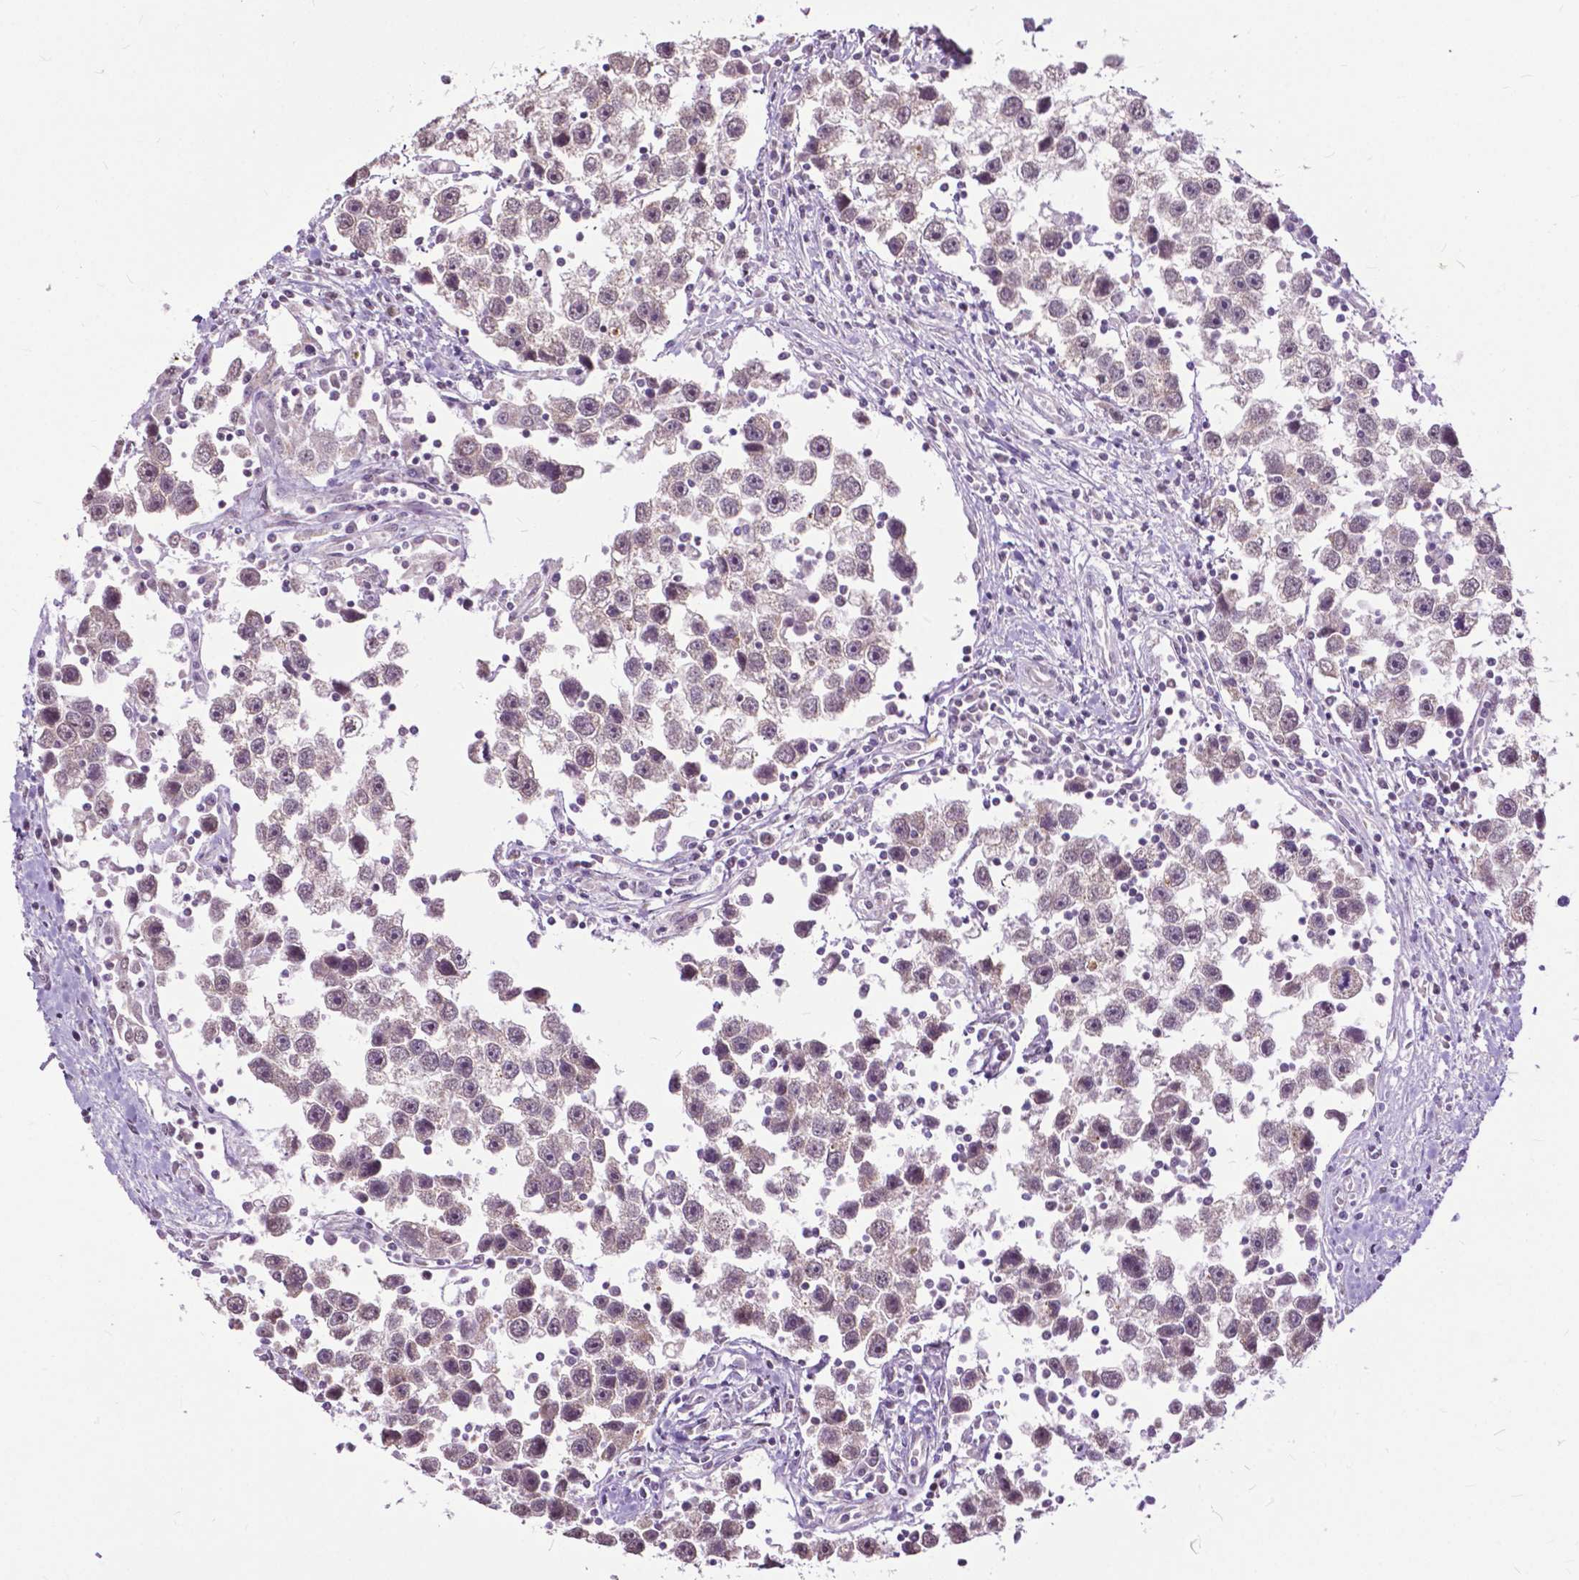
{"staining": {"intensity": "weak", "quantity": "<25%", "location": "cytoplasmic/membranous"}, "tissue": "testis cancer", "cell_type": "Tumor cells", "image_type": "cancer", "snomed": [{"axis": "morphology", "description": "Seminoma, NOS"}, {"axis": "topography", "description": "Testis"}], "caption": "A photomicrograph of testis cancer stained for a protein demonstrates no brown staining in tumor cells.", "gene": "TTC9B", "patient": {"sex": "male", "age": 30}}